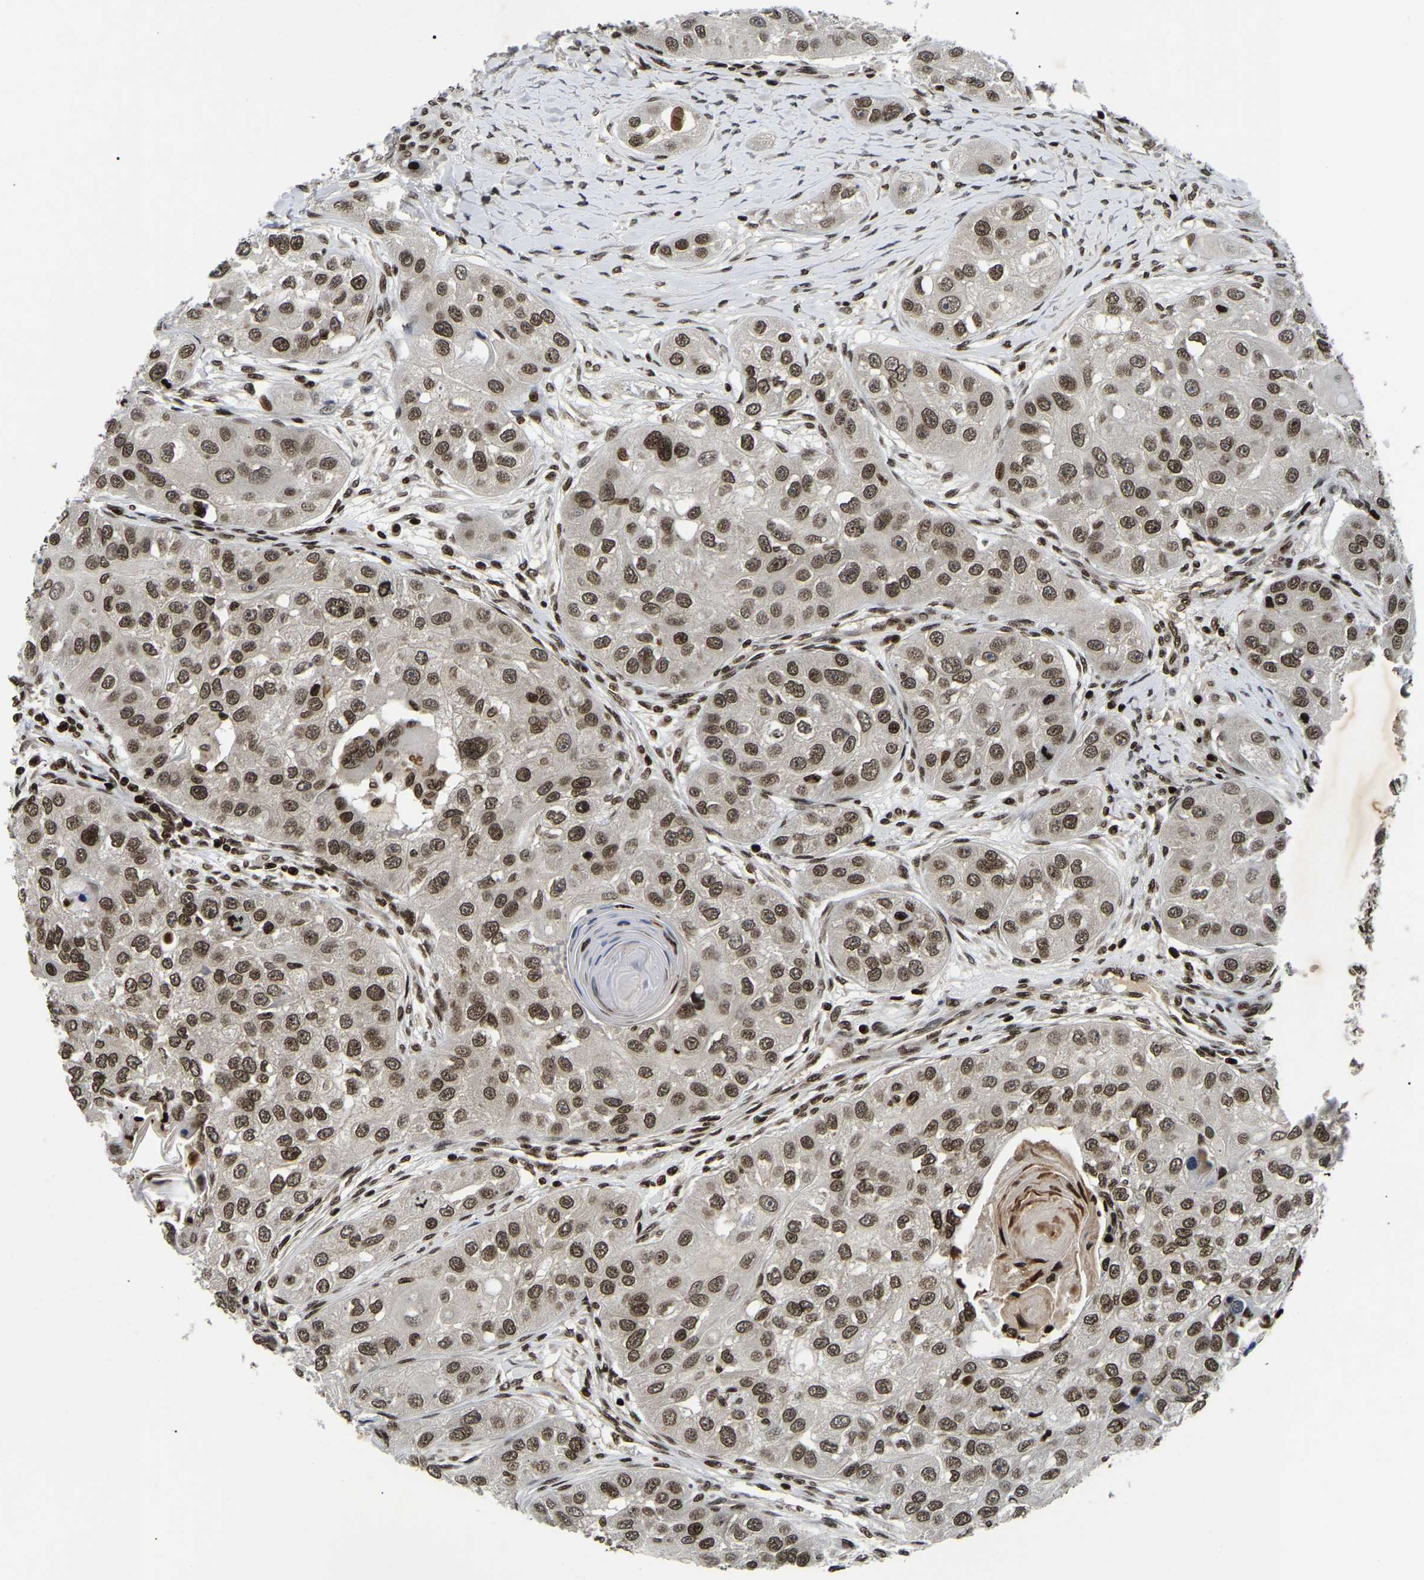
{"staining": {"intensity": "moderate", "quantity": ">75%", "location": "nuclear"}, "tissue": "head and neck cancer", "cell_type": "Tumor cells", "image_type": "cancer", "snomed": [{"axis": "morphology", "description": "Normal tissue, NOS"}, {"axis": "morphology", "description": "Squamous cell carcinoma, NOS"}, {"axis": "topography", "description": "Skeletal muscle"}, {"axis": "topography", "description": "Head-Neck"}], "caption": "Immunohistochemical staining of human squamous cell carcinoma (head and neck) reveals moderate nuclear protein expression in about >75% of tumor cells.", "gene": "LRRC61", "patient": {"sex": "male", "age": 51}}